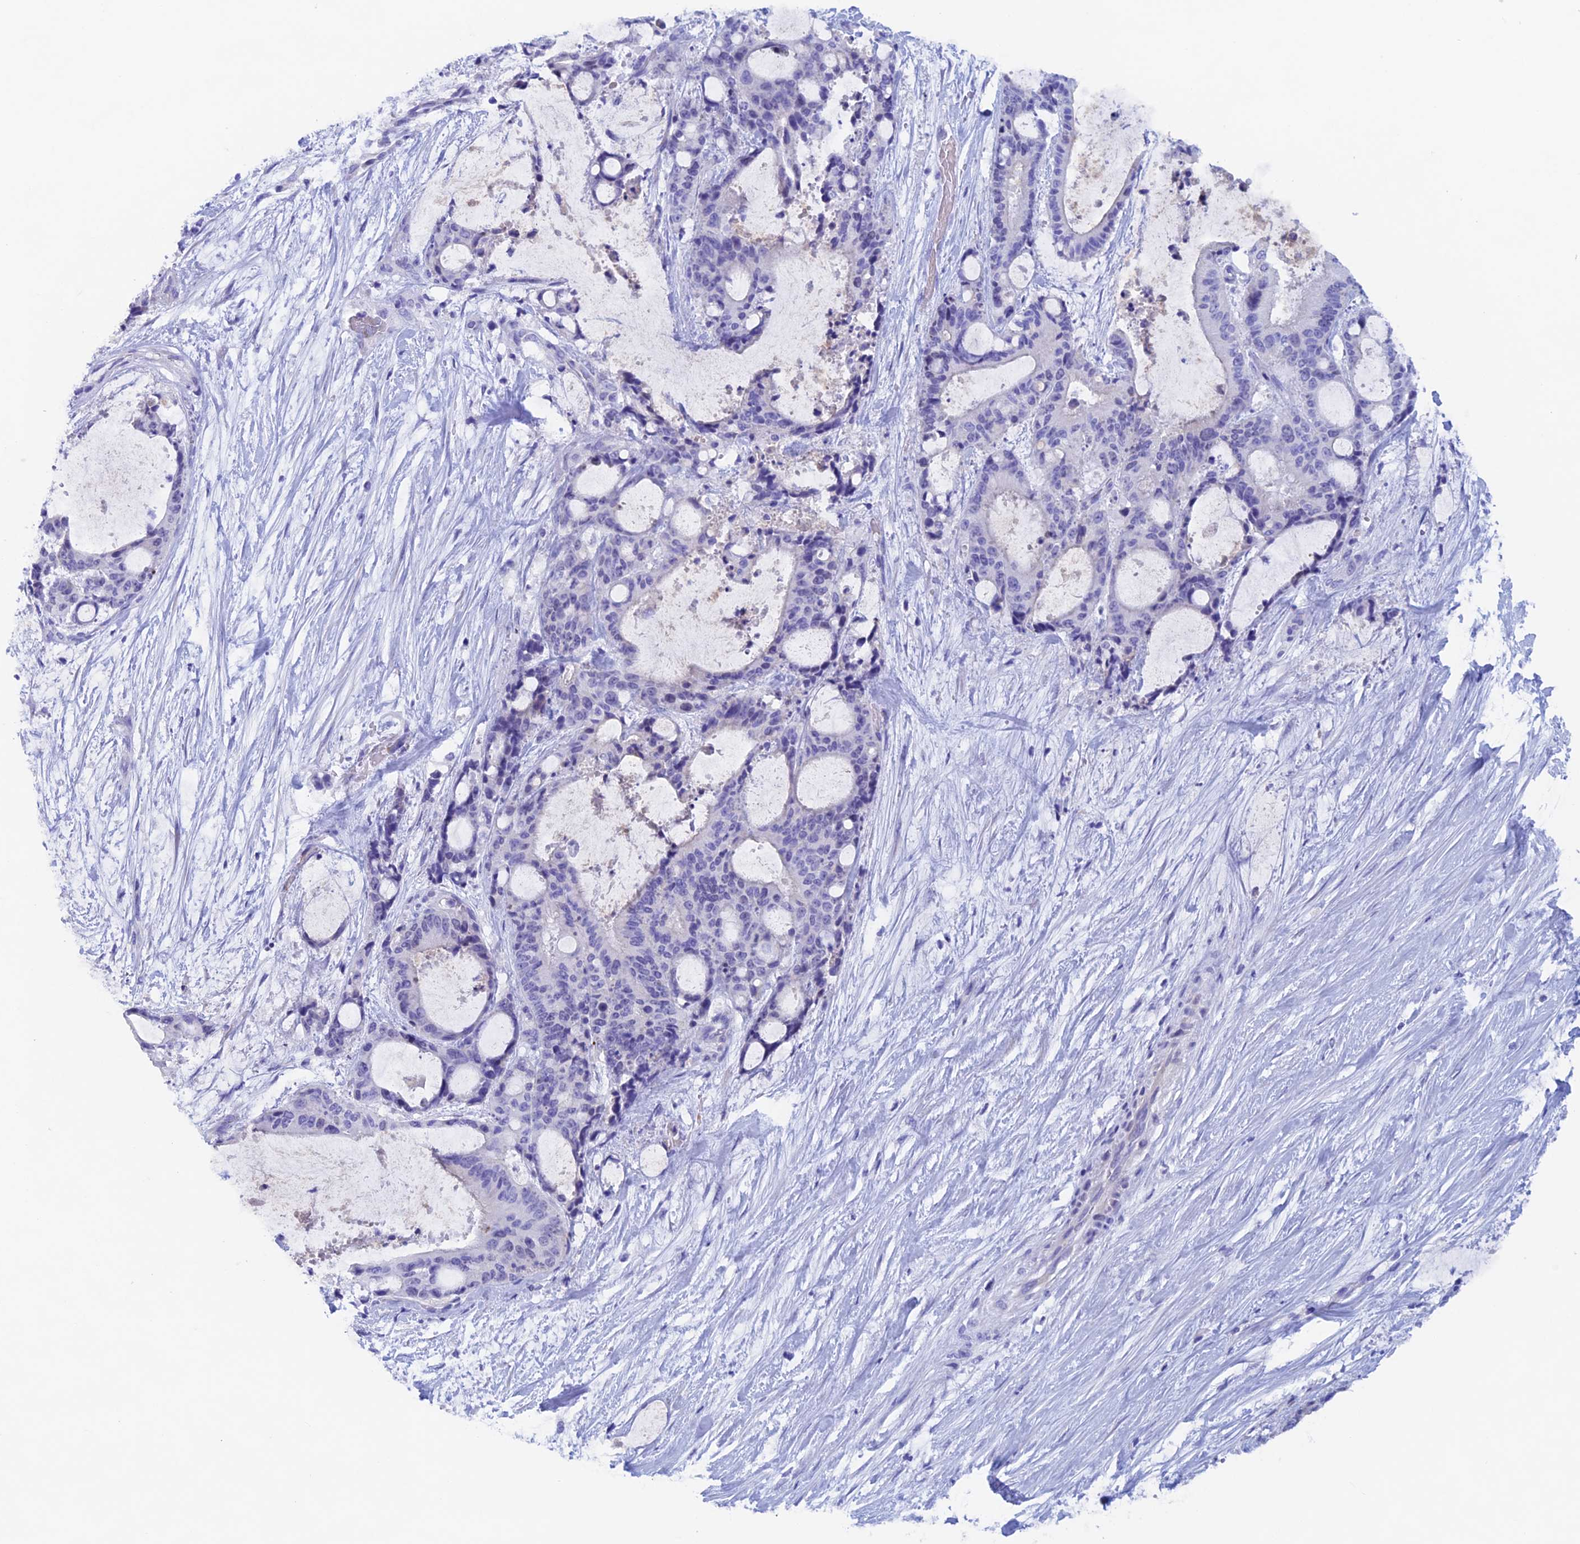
{"staining": {"intensity": "negative", "quantity": "none", "location": "none"}, "tissue": "liver cancer", "cell_type": "Tumor cells", "image_type": "cancer", "snomed": [{"axis": "morphology", "description": "Normal tissue, NOS"}, {"axis": "morphology", "description": "Cholangiocarcinoma"}, {"axis": "topography", "description": "Liver"}, {"axis": "topography", "description": "Peripheral nerve tissue"}], "caption": "Tumor cells show no significant protein positivity in cholangiocarcinoma (liver).", "gene": "PSMC3IP", "patient": {"sex": "female", "age": 73}}